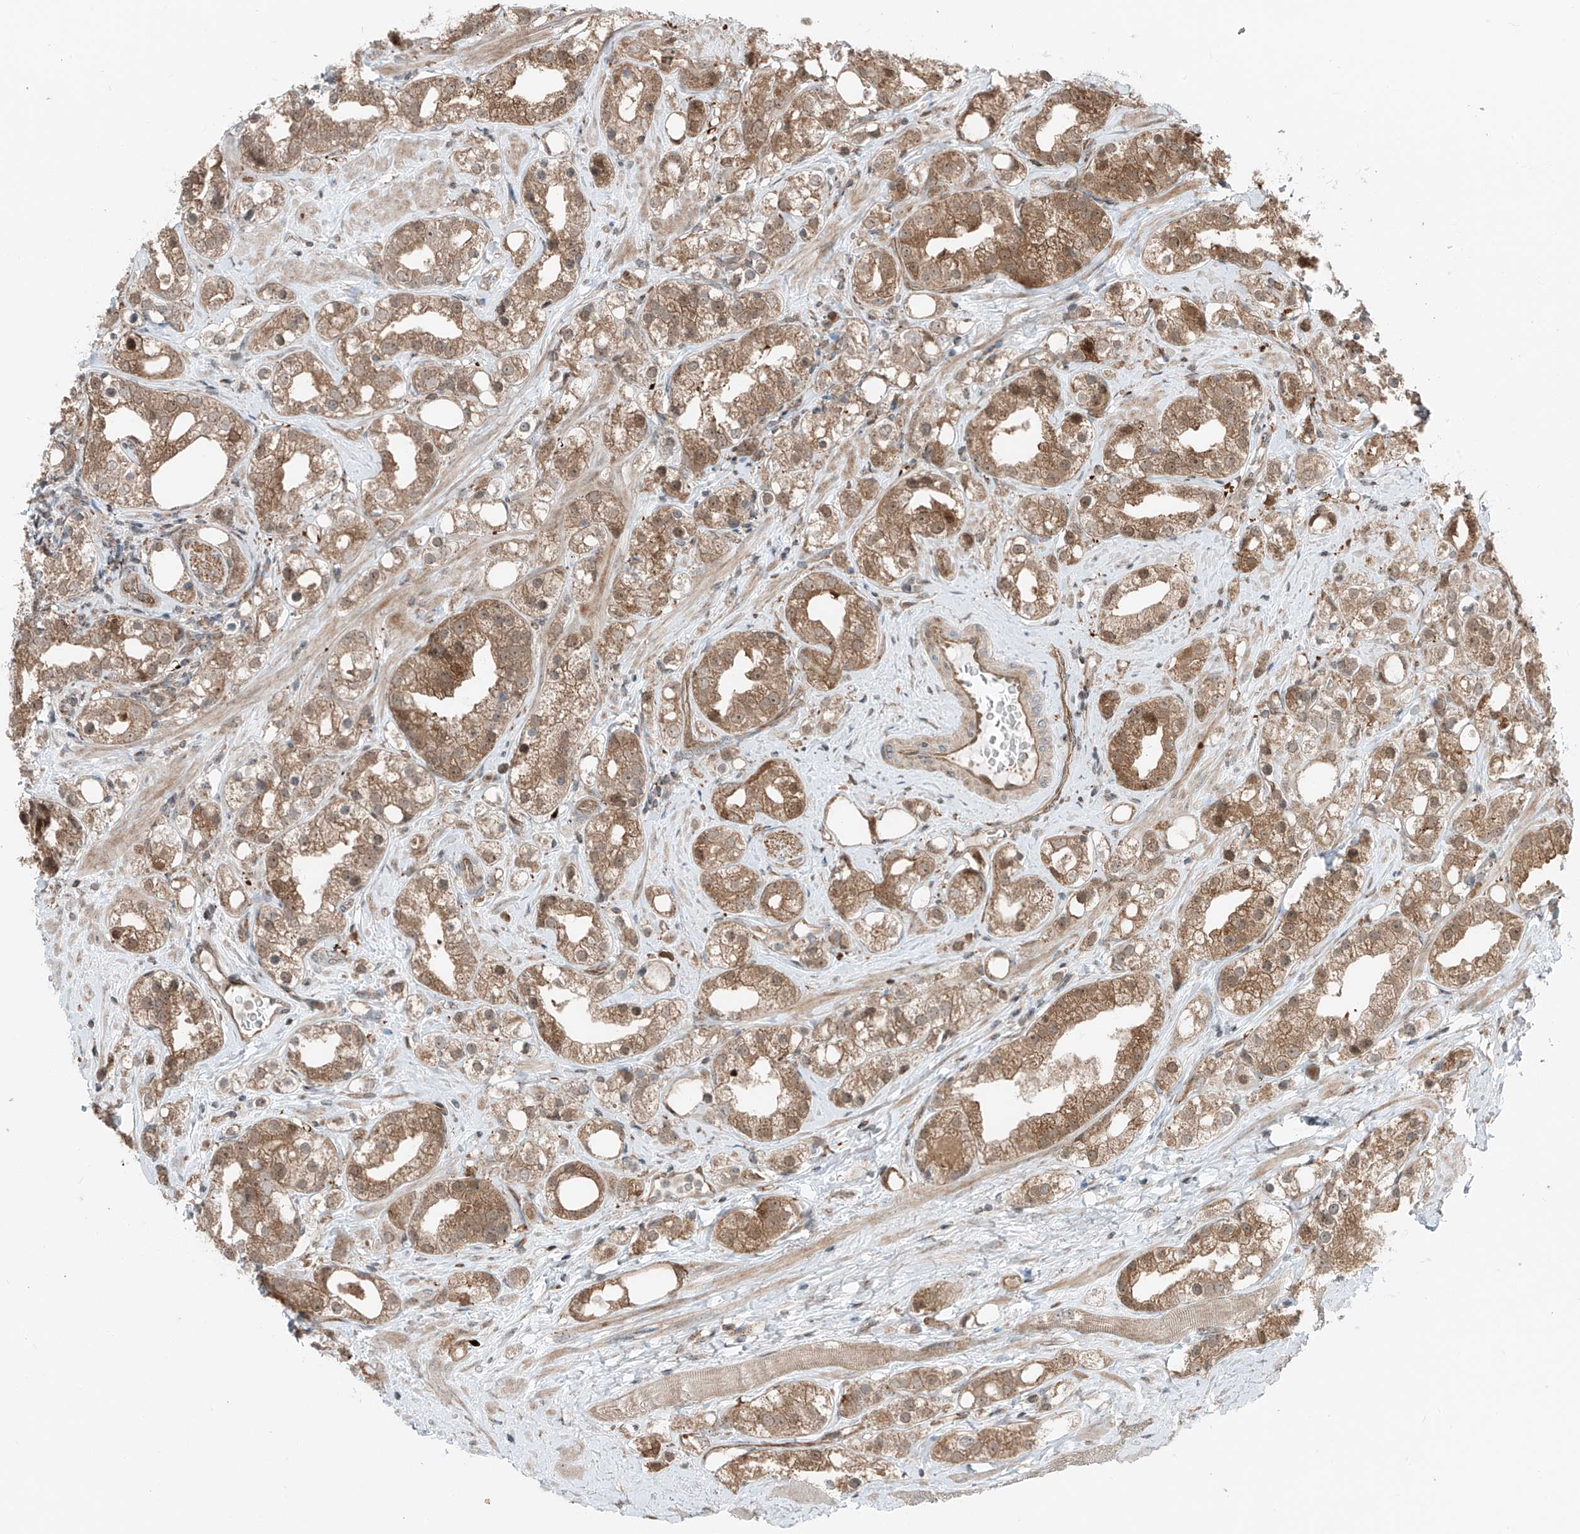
{"staining": {"intensity": "moderate", "quantity": ">75%", "location": "cytoplasmic/membranous"}, "tissue": "prostate cancer", "cell_type": "Tumor cells", "image_type": "cancer", "snomed": [{"axis": "morphology", "description": "Adenocarcinoma, NOS"}, {"axis": "topography", "description": "Prostate"}], "caption": "Prostate cancer stained for a protein demonstrates moderate cytoplasmic/membranous positivity in tumor cells.", "gene": "USP48", "patient": {"sex": "male", "age": 79}}